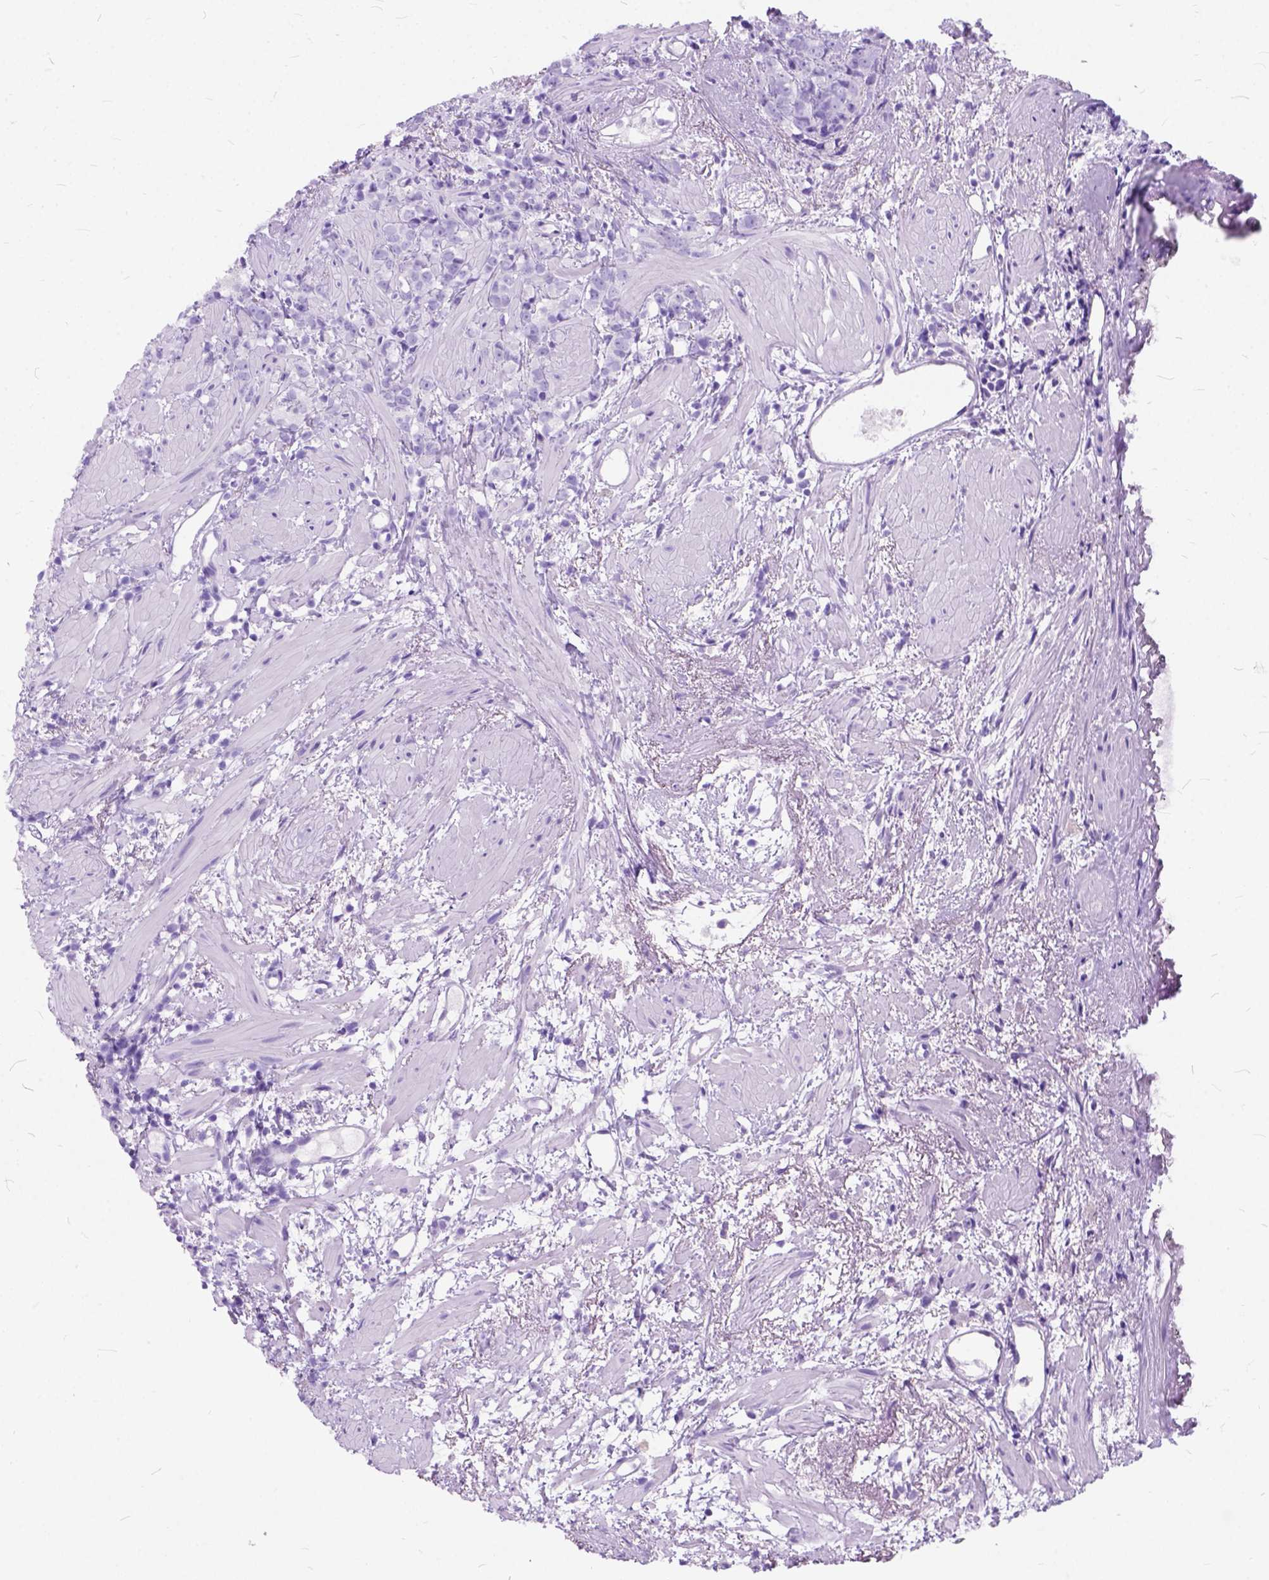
{"staining": {"intensity": "negative", "quantity": "none", "location": "none"}, "tissue": "prostate cancer", "cell_type": "Tumor cells", "image_type": "cancer", "snomed": [{"axis": "morphology", "description": "Adenocarcinoma, High grade"}, {"axis": "topography", "description": "Prostate"}], "caption": "High magnification brightfield microscopy of prostate adenocarcinoma (high-grade) stained with DAB (3,3'-diaminobenzidine) (brown) and counterstained with hematoxylin (blue): tumor cells show no significant expression.", "gene": "C1QTNF3", "patient": {"sex": "male", "age": 83}}